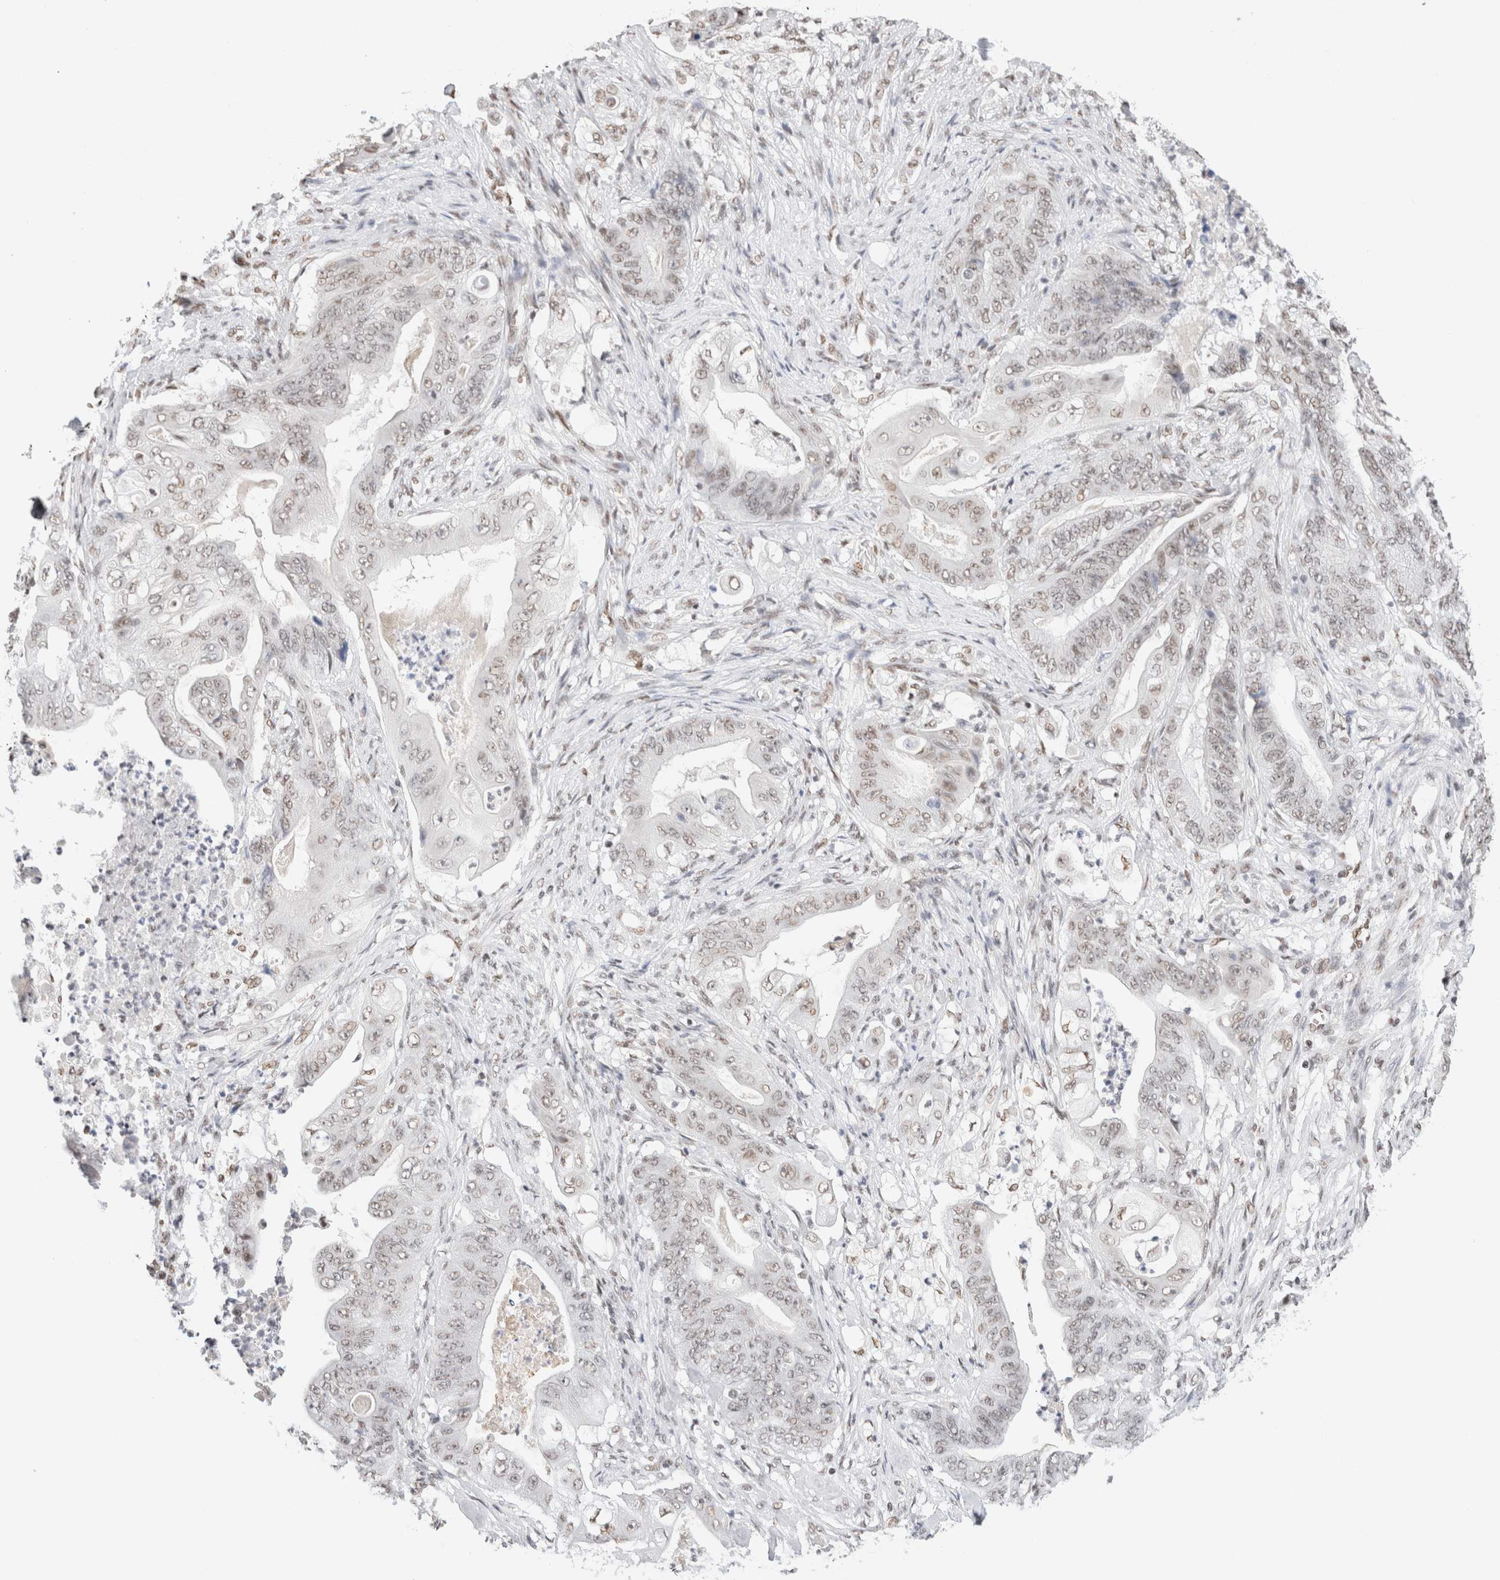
{"staining": {"intensity": "weak", "quantity": "<25%", "location": "nuclear"}, "tissue": "stomach cancer", "cell_type": "Tumor cells", "image_type": "cancer", "snomed": [{"axis": "morphology", "description": "Adenocarcinoma, NOS"}, {"axis": "topography", "description": "Stomach"}], "caption": "Tumor cells show no significant protein staining in stomach adenocarcinoma. (DAB (3,3'-diaminobenzidine) immunohistochemistry (IHC), high magnification).", "gene": "SUPT3H", "patient": {"sex": "female", "age": 73}}